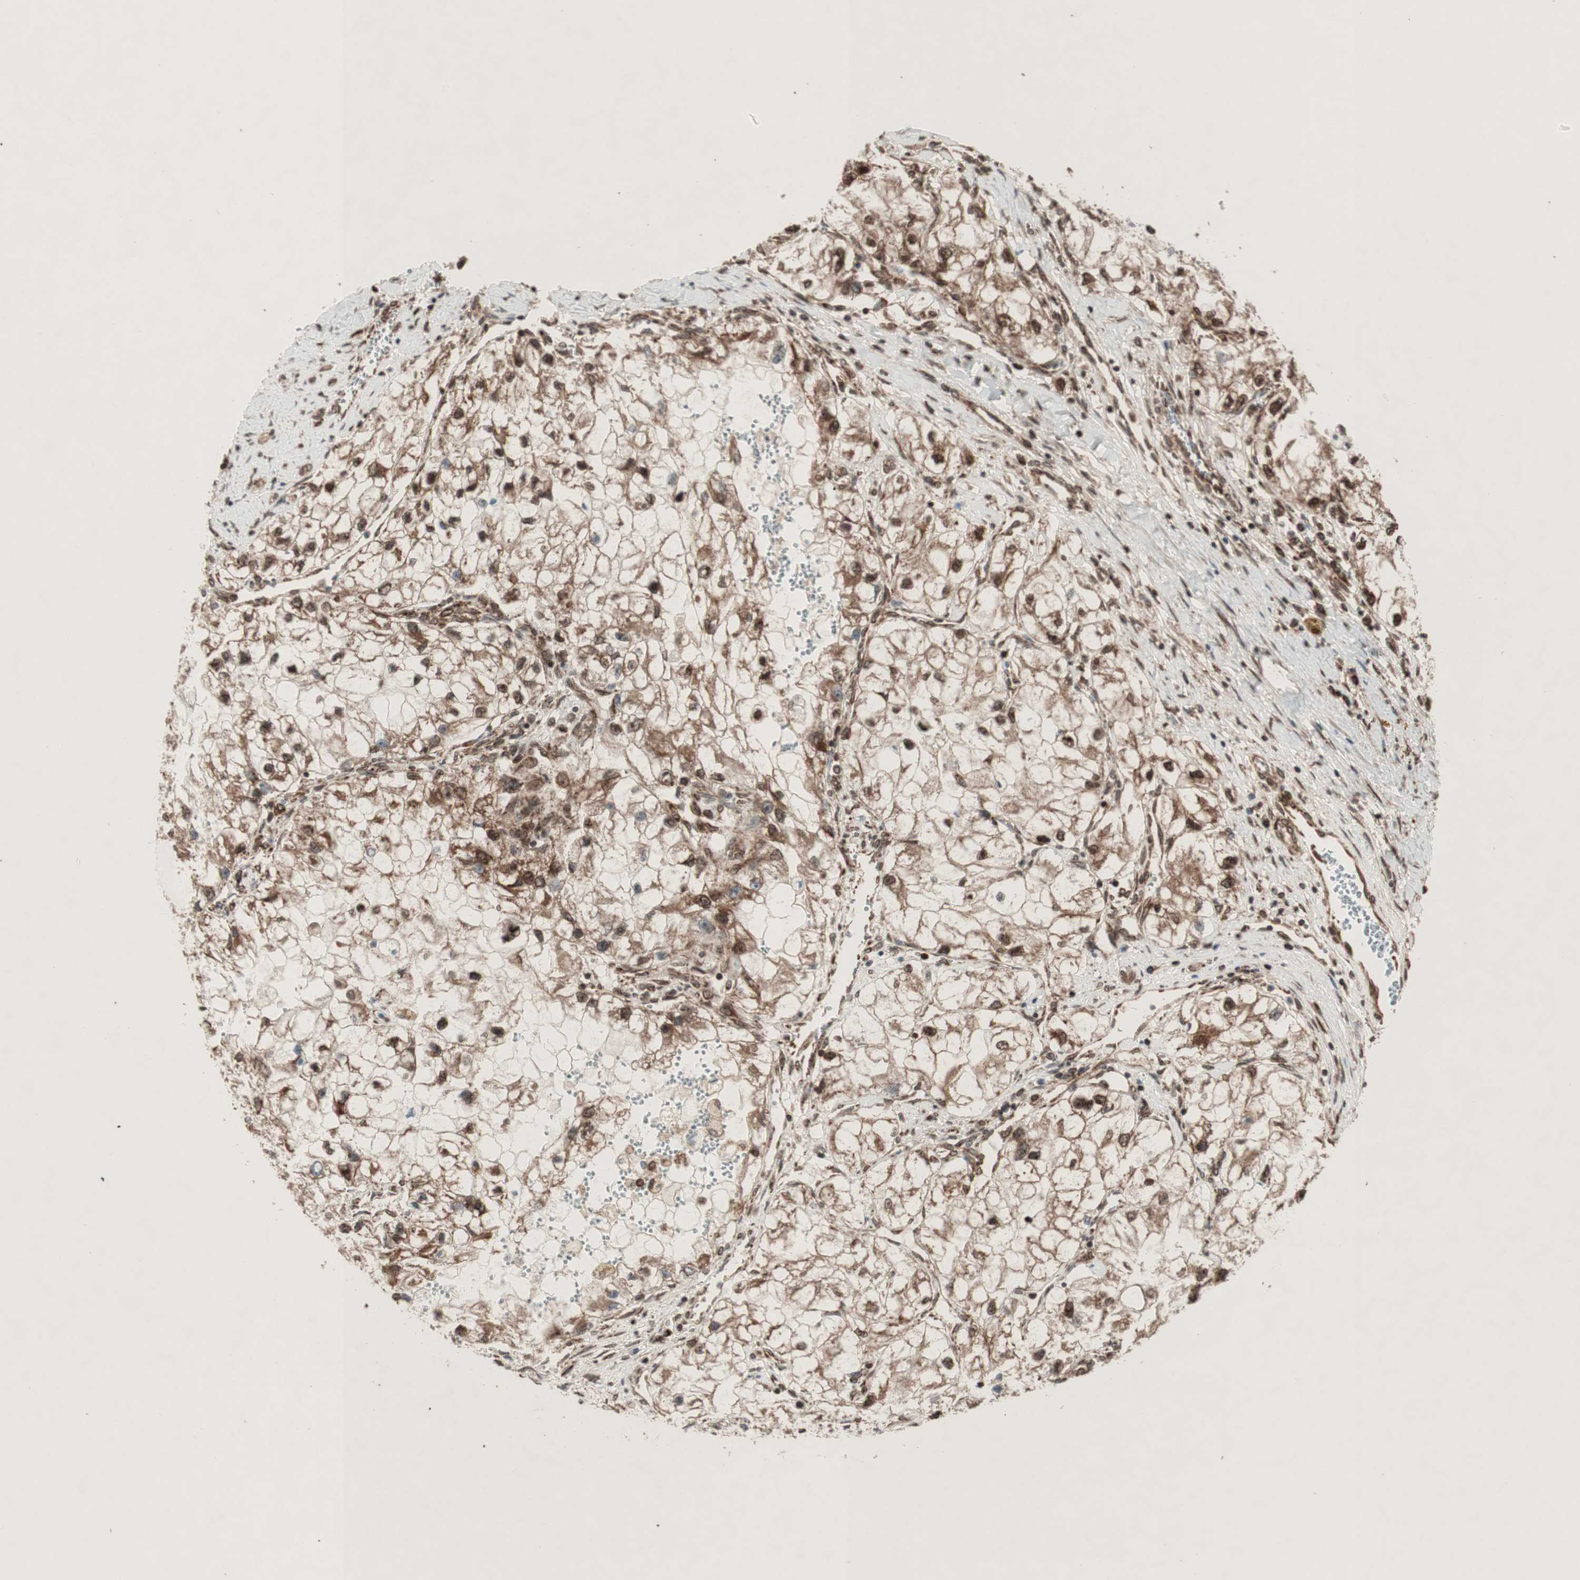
{"staining": {"intensity": "strong", "quantity": ">75%", "location": "cytoplasmic/membranous,nuclear"}, "tissue": "renal cancer", "cell_type": "Tumor cells", "image_type": "cancer", "snomed": [{"axis": "morphology", "description": "Adenocarcinoma, NOS"}, {"axis": "topography", "description": "Kidney"}], "caption": "Tumor cells display high levels of strong cytoplasmic/membranous and nuclear staining in about >75% of cells in renal cancer. Using DAB (3,3'-diaminobenzidine) (brown) and hematoxylin (blue) stains, captured at high magnification using brightfield microscopy.", "gene": "NUP62", "patient": {"sex": "female", "age": 70}}